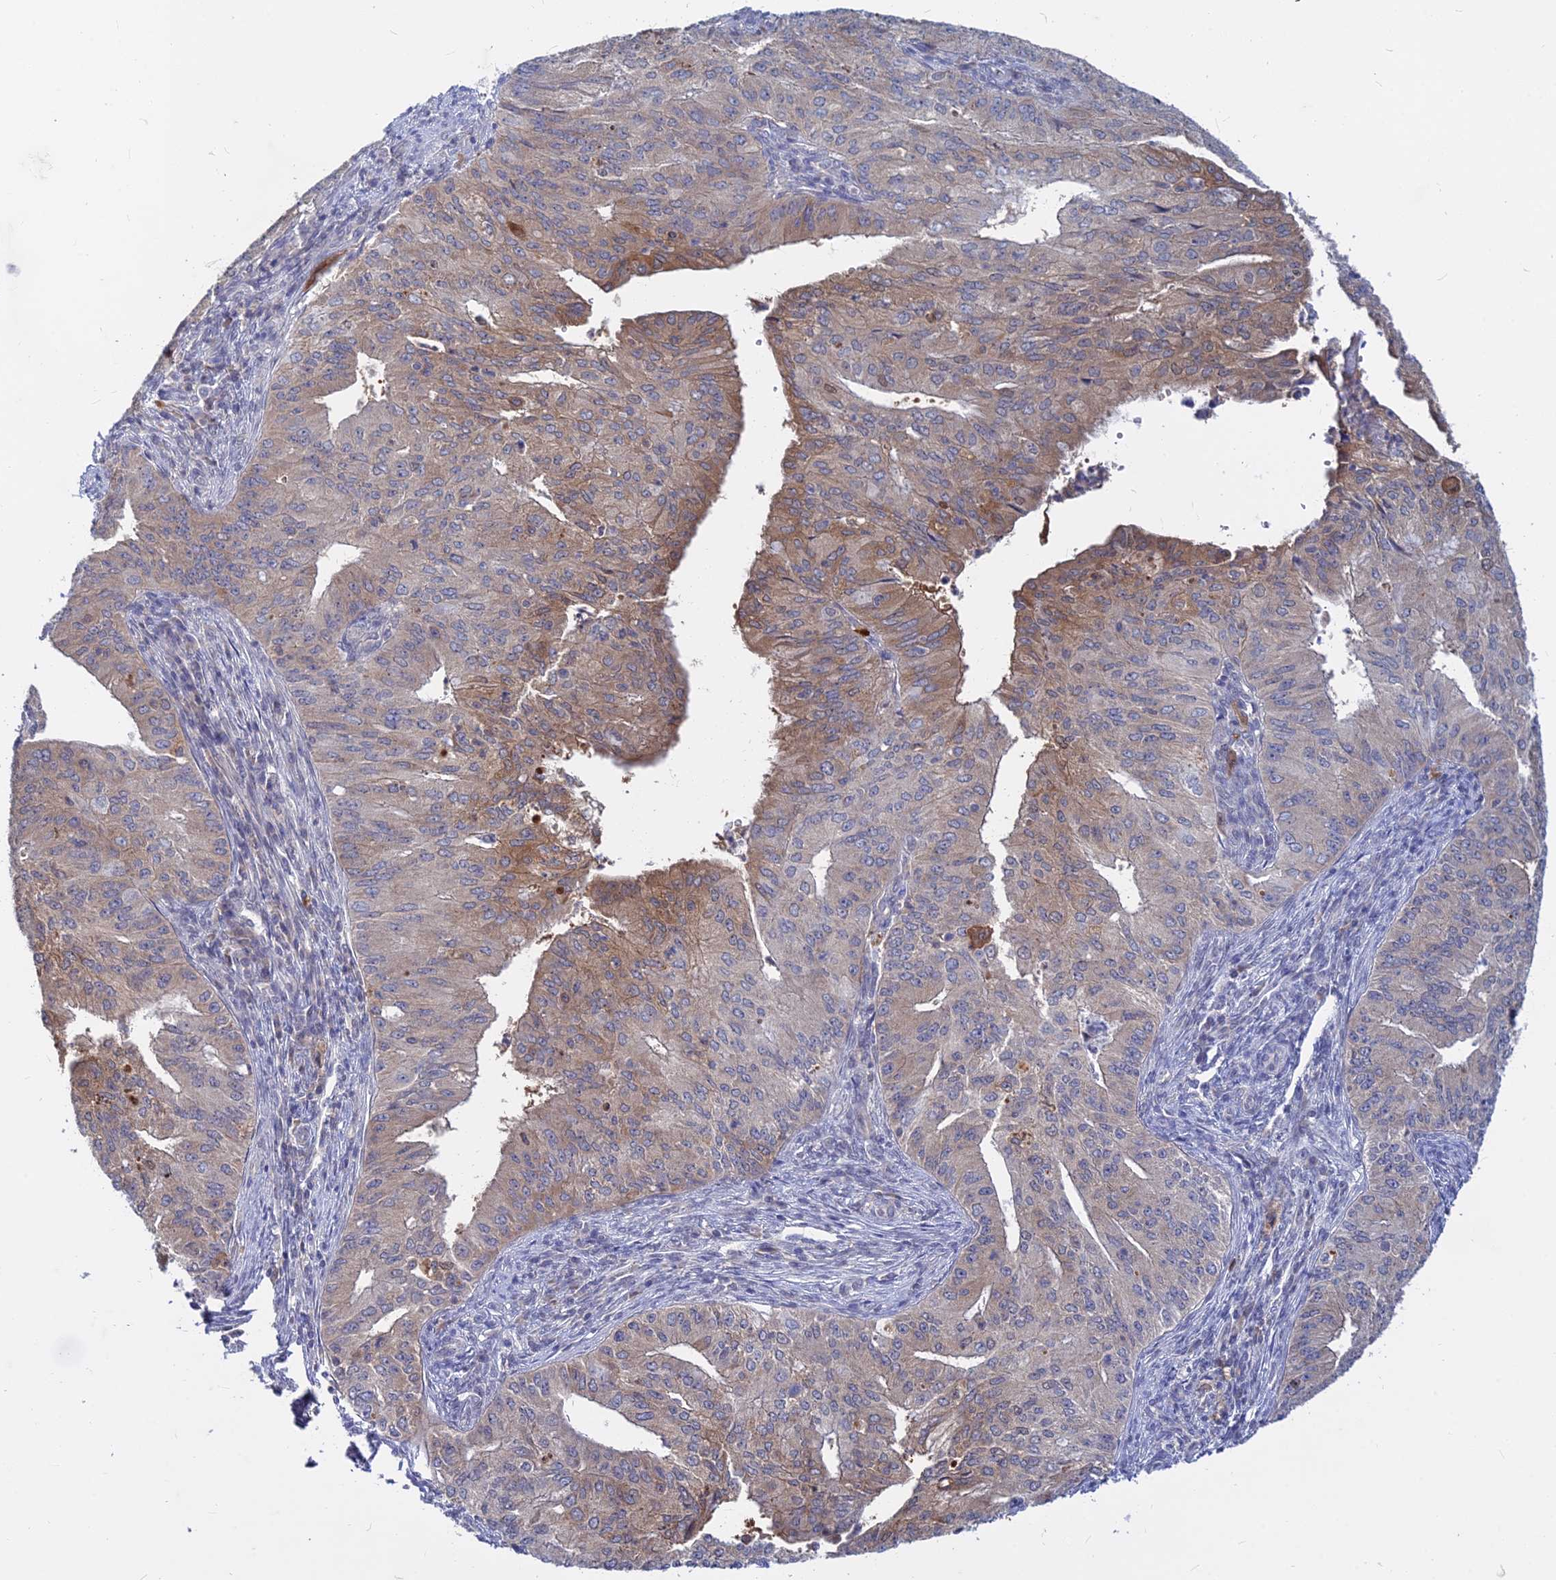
{"staining": {"intensity": "moderate", "quantity": "<25%", "location": "cytoplasmic/membranous"}, "tissue": "endometrial cancer", "cell_type": "Tumor cells", "image_type": "cancer", "snomed": [{"axis": "morphology", "description": "Adenocarcinoma, NOS"}, {"axis": "topography", "description": "Endometrium"}], "caption": "Immunohistochemical staining of endometrial cancer displays moderate cytoplasmic/membranous protein expression in approximately <25% of tumor cells. (DAB (3,3'-diaminobenzidine) = brown stain, brightfield microscopy at high magnification).", "gene": "B3GALT4", "patient": {"sex": "female", "age": 50}}